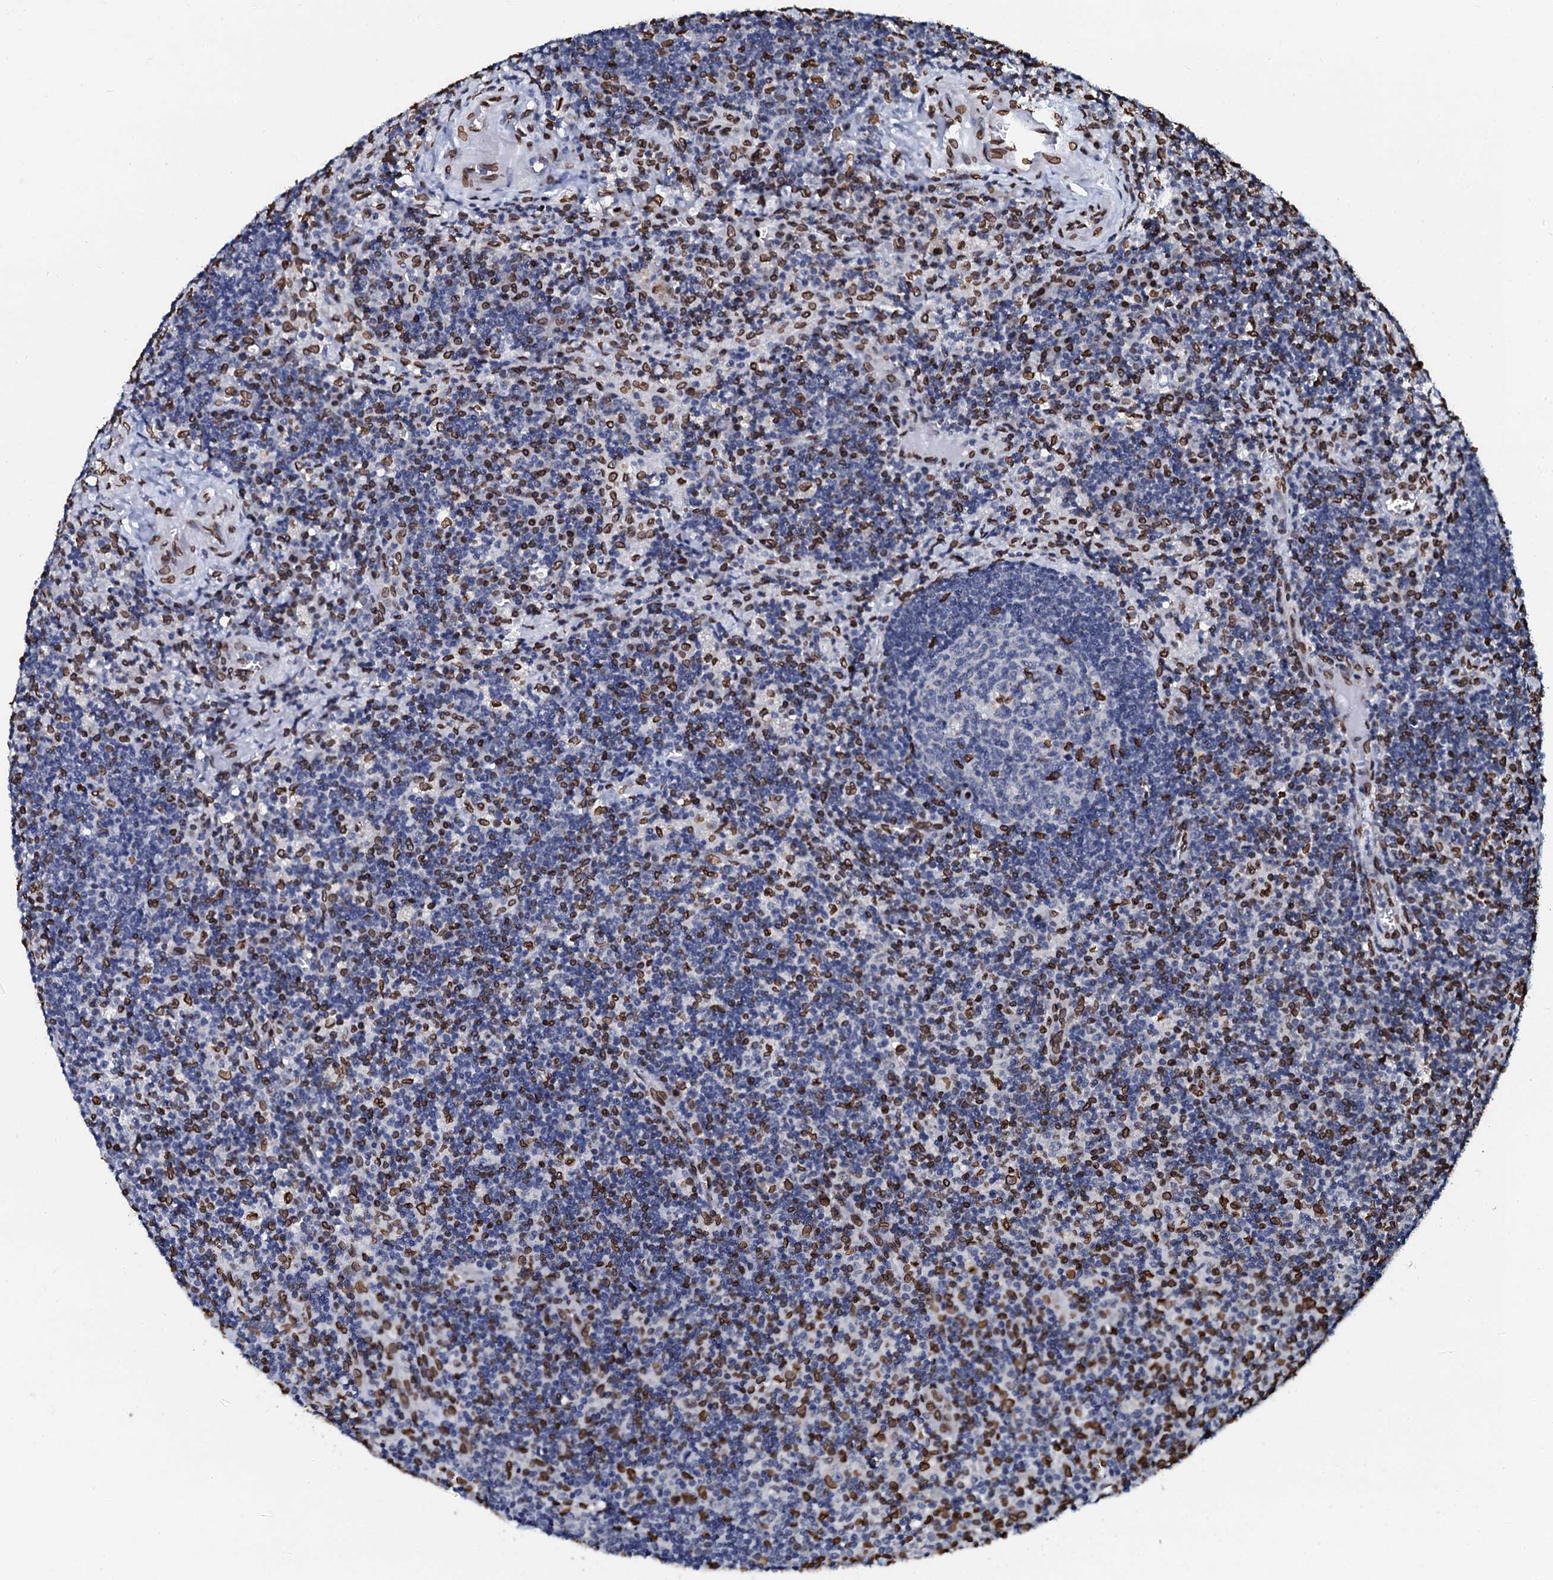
{"staining": {"intensity": "moderate", "quantity": "<25%", "location": "nuclear"}, "tissue": "lymph node", "cell_type": "Germinal center cells", "image_type": "normal", "snomed": [{"axis": "morphology", "description": "Normal tissue, NOS"}, {"axis": "topography", "description": "Lymph node"}], "caption": "High-magnification brightfield microscopy of benign lymph node stained with DAB (3,3'-diaminobenzidine) (brown) and counterstained with hematoxylin (blue). germinal center cells exhibit moderate nuclear expression is present in about<25% of cells. (DAB (3,3'-diaminobenzidine) IHC with brightfield microscopy, high magnification).", "gene": "KATNAL2", "patient": {"sex": "male", "age": 58}}